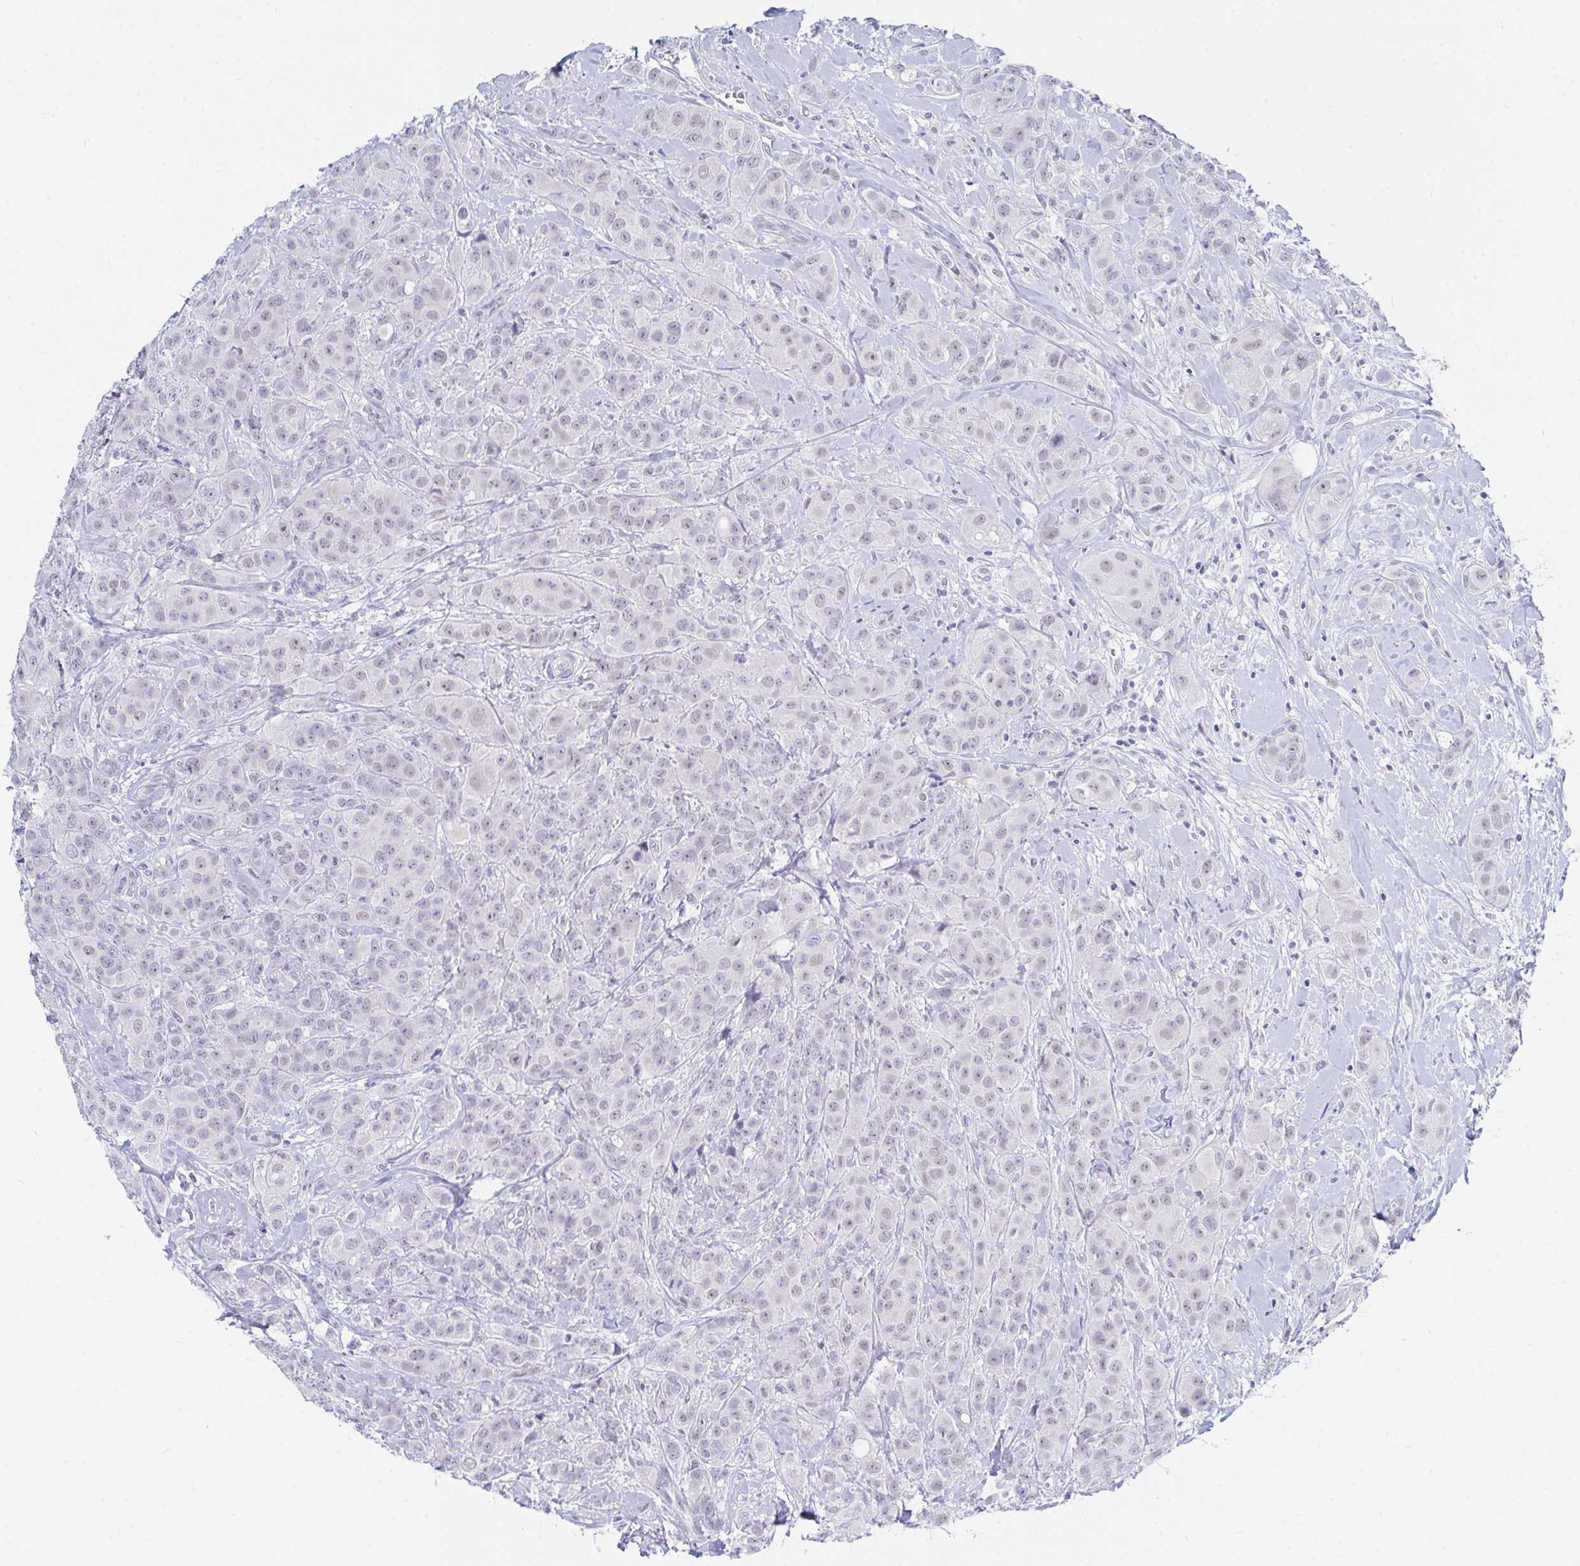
{"staining": {"intensity": "weak", "quantity": "<25%", "location": "nuclear"}, "tissue": "breast cancer", "cell_type": "Tumor cells", "image_type": "cancer", "snomed": [{"axis": "morphology", "description": "Normal tissue, NOS"}, {"axis": "morphology", "description": "Duct carcinoma"}, {"axis": "topography", "description": "Breast"}], "caption": "There is no significant positivity in tumor cells of breast cancer.", "gene": "DAOA", "patient": {"sex": "female", "age": 43}}